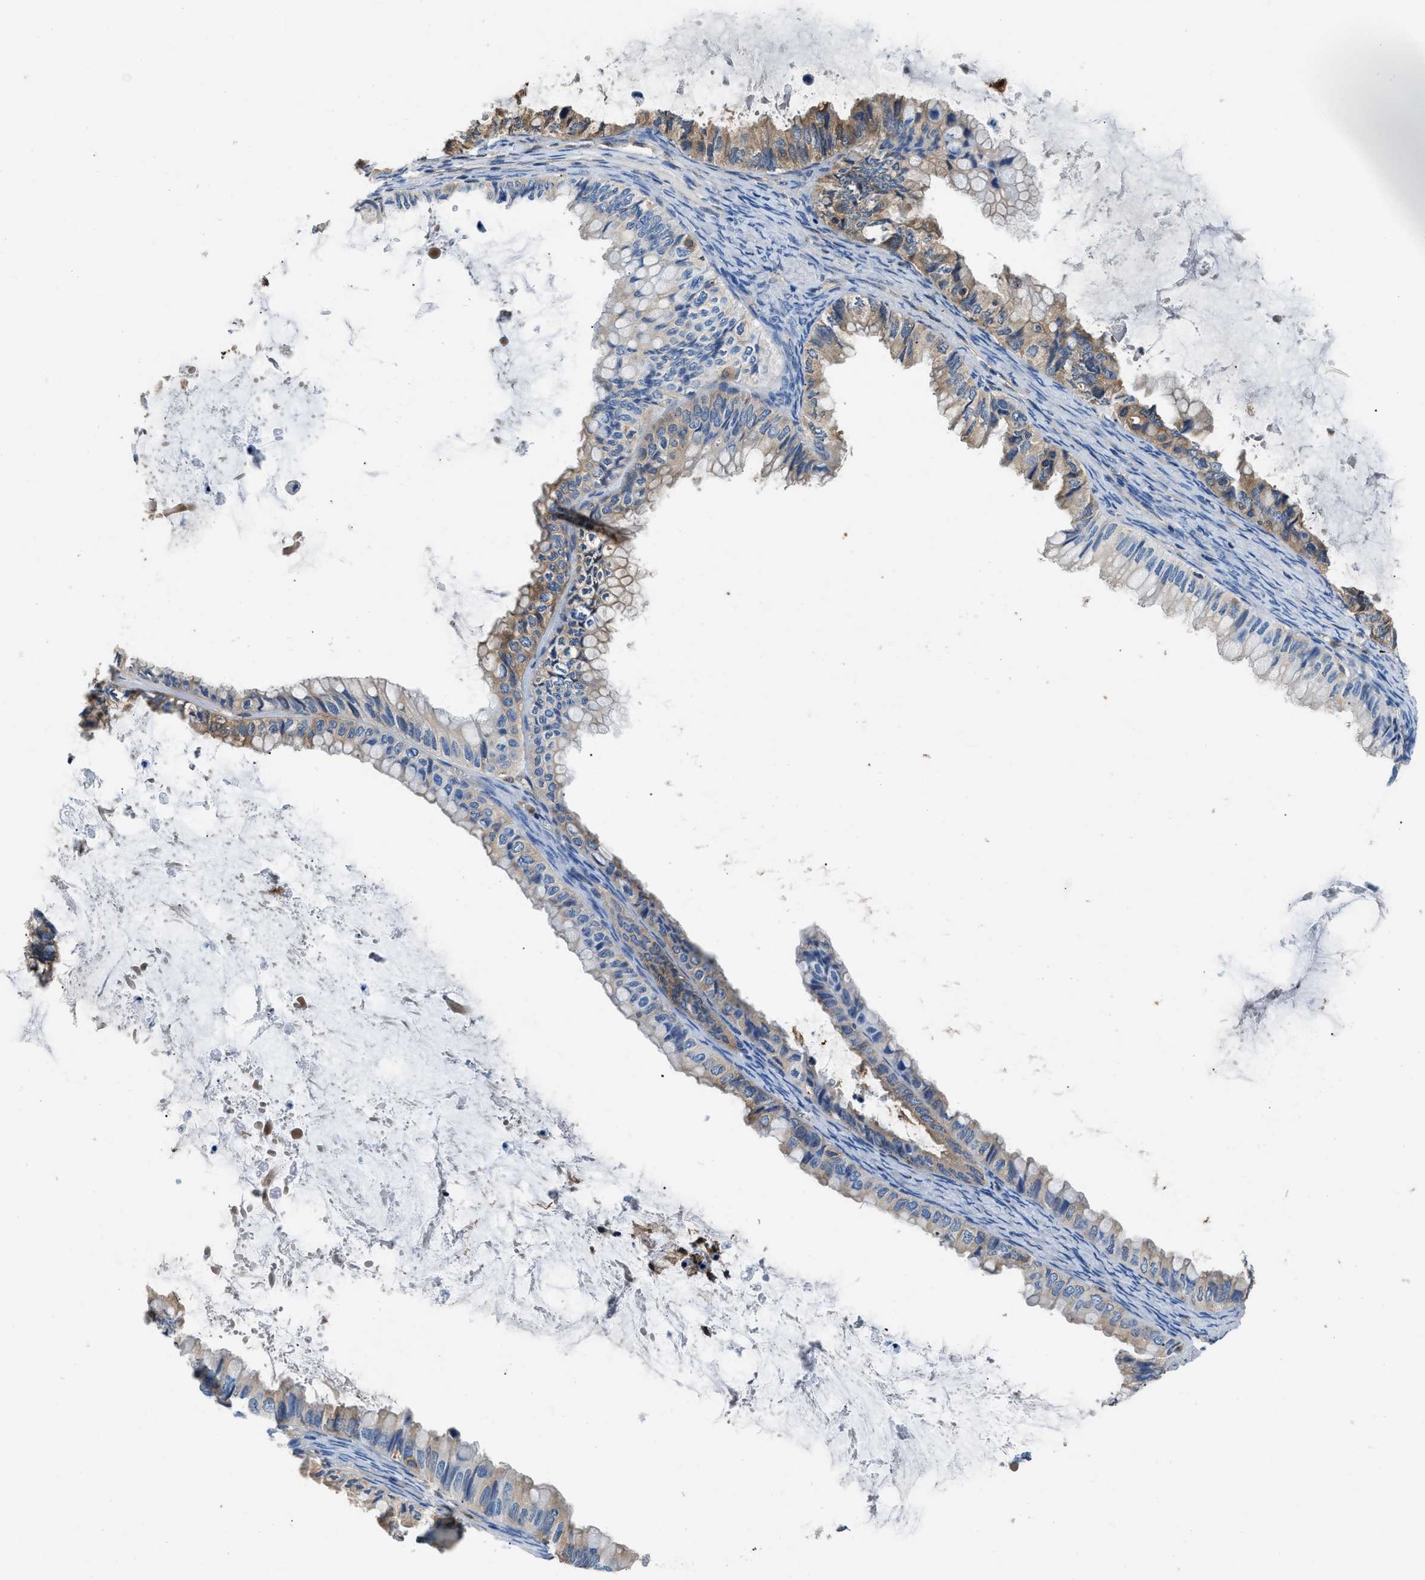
{"staining": {"intensity": "moderate", "quantity": "25%-75%", "location": "cytoplasmic/membranous"}, "tissue": "ovarian cancer", "cell_type": "Tumor cells", "image_type": "cancer", "snomed": [{"axis": "morphology", "description": "Cystadenocarcinoma, mucinous, NOS"}, {"axis": "topography", "description": "Ovary"}], "caption": "Tumor cells reveal moderate cytoplasmic/membranous expression in approximately 25%-75% of cells in ovarian mucinous cystadenocarcinoma. Immunohistochemistry stains the protein of interest in brown and the nuclei are stained blue.", "gene": "PKM", "patient": {"sex": "female", "age": 80}}